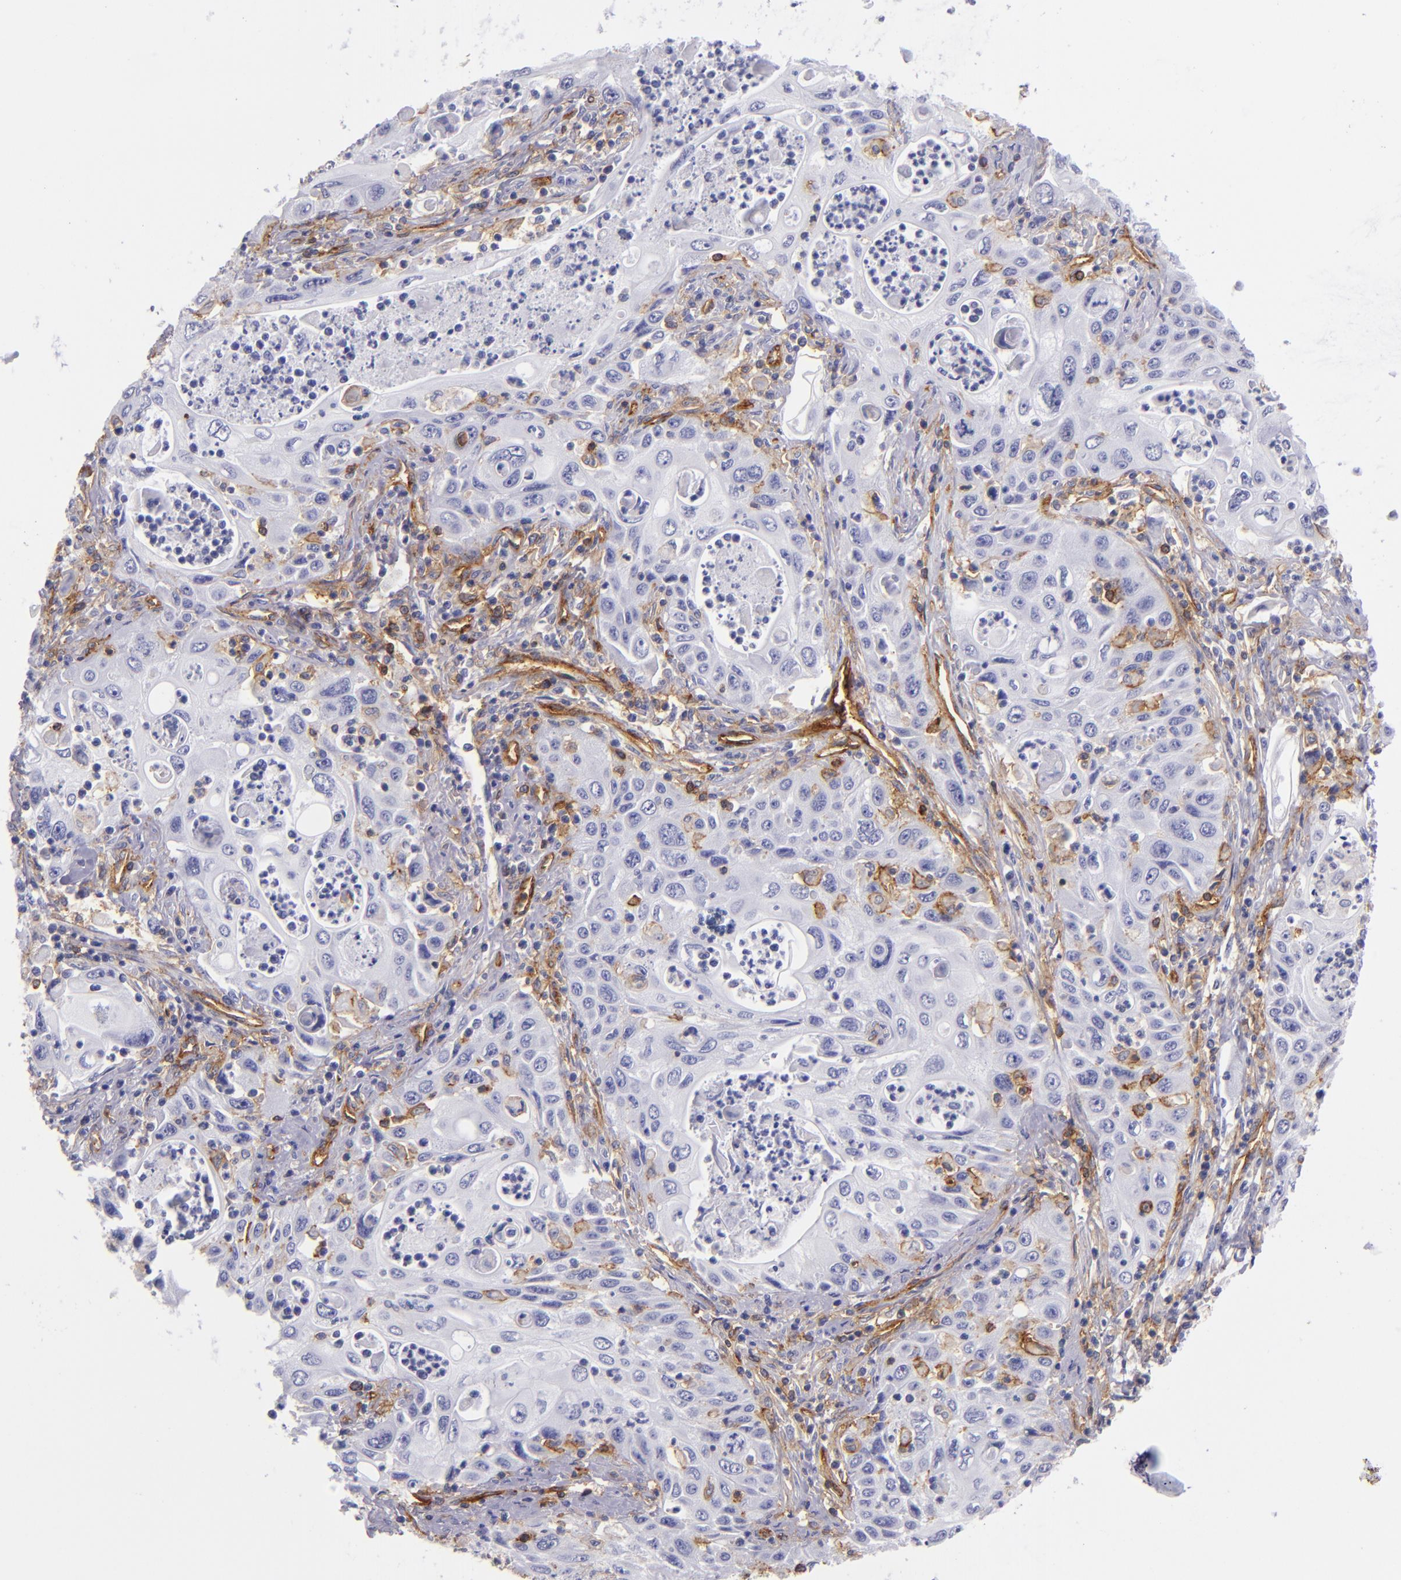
{"staining": {"intensity": "negative", "quantity": "none", "location": "none"}, "tissue": "pancreatic cancer", "cell_type": "Tumor cells", "image_type": "cancer", "snomed": [{"axis": "morphology", "description": "Adenocarcinoma, NOS"}, {"axis": "topography", "description": "Pancreas"}], "caption": "High magnification brightfield microscopy of adenocarcinoma (pancreatic) stained with DAB (3,3'-diaminobenzidine) (brown) and counterstained with hematoxylin (blue): tumor cells show no significant staining.", "gene": "ENTPD1", "patient": {"sex": "male", "age": 70}}